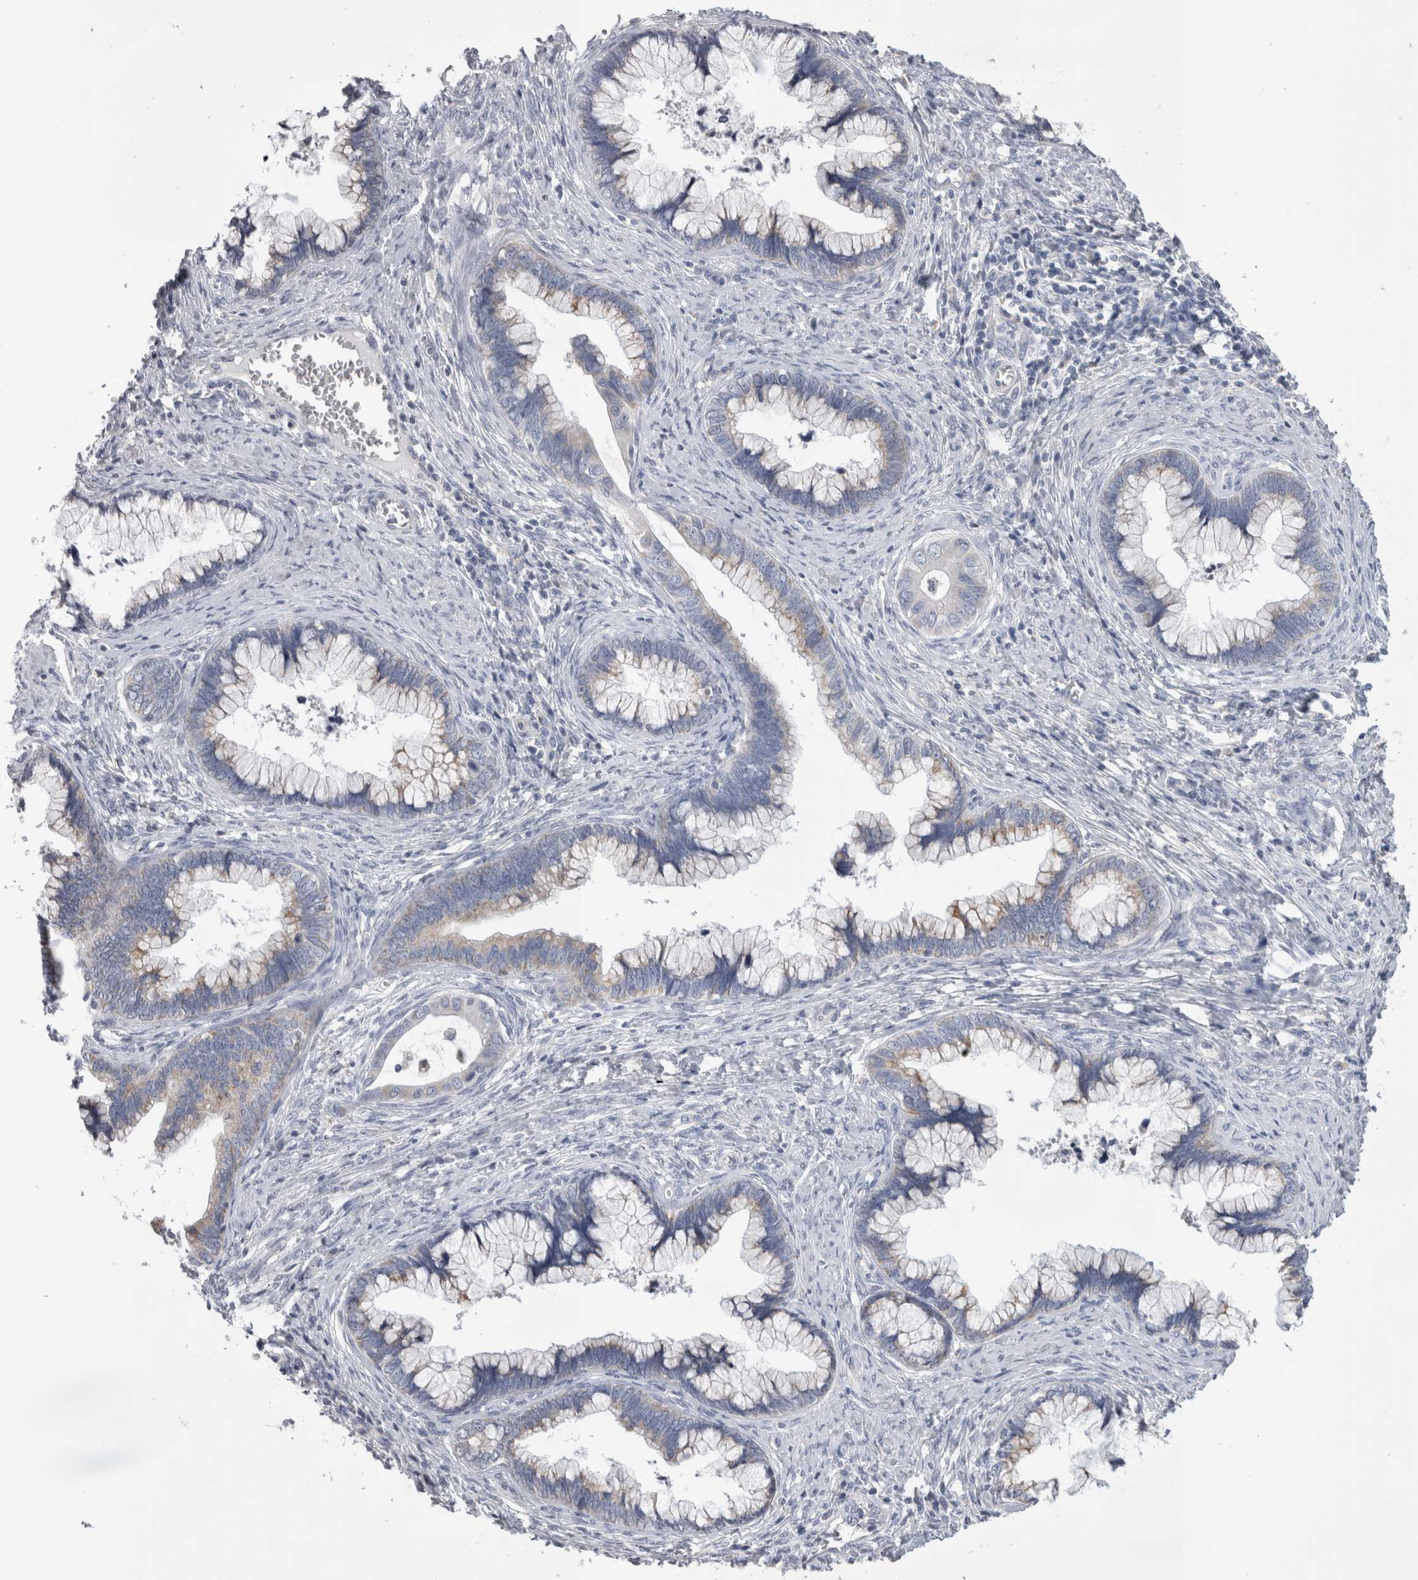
{"staining": {"intensity": "weak", "quantity": "<25%", "location": "cytoplasmic/membranous"}, "tissue": "cervical cancer", "cell_type": "Tumor cells", "image_type": "cancer", "snomed": [{"axis": "morphology", "description": "Adenocarcinoma, NOS"}, {"axis": "topography", "description": "Cervix"}], "caption": "The photomicrograph demonstrates no significant positivity in tumor cells of adenocarcinoma (cervical).", "gene": "DHRS4", "patient": {"sex": "female", "age": 44}}